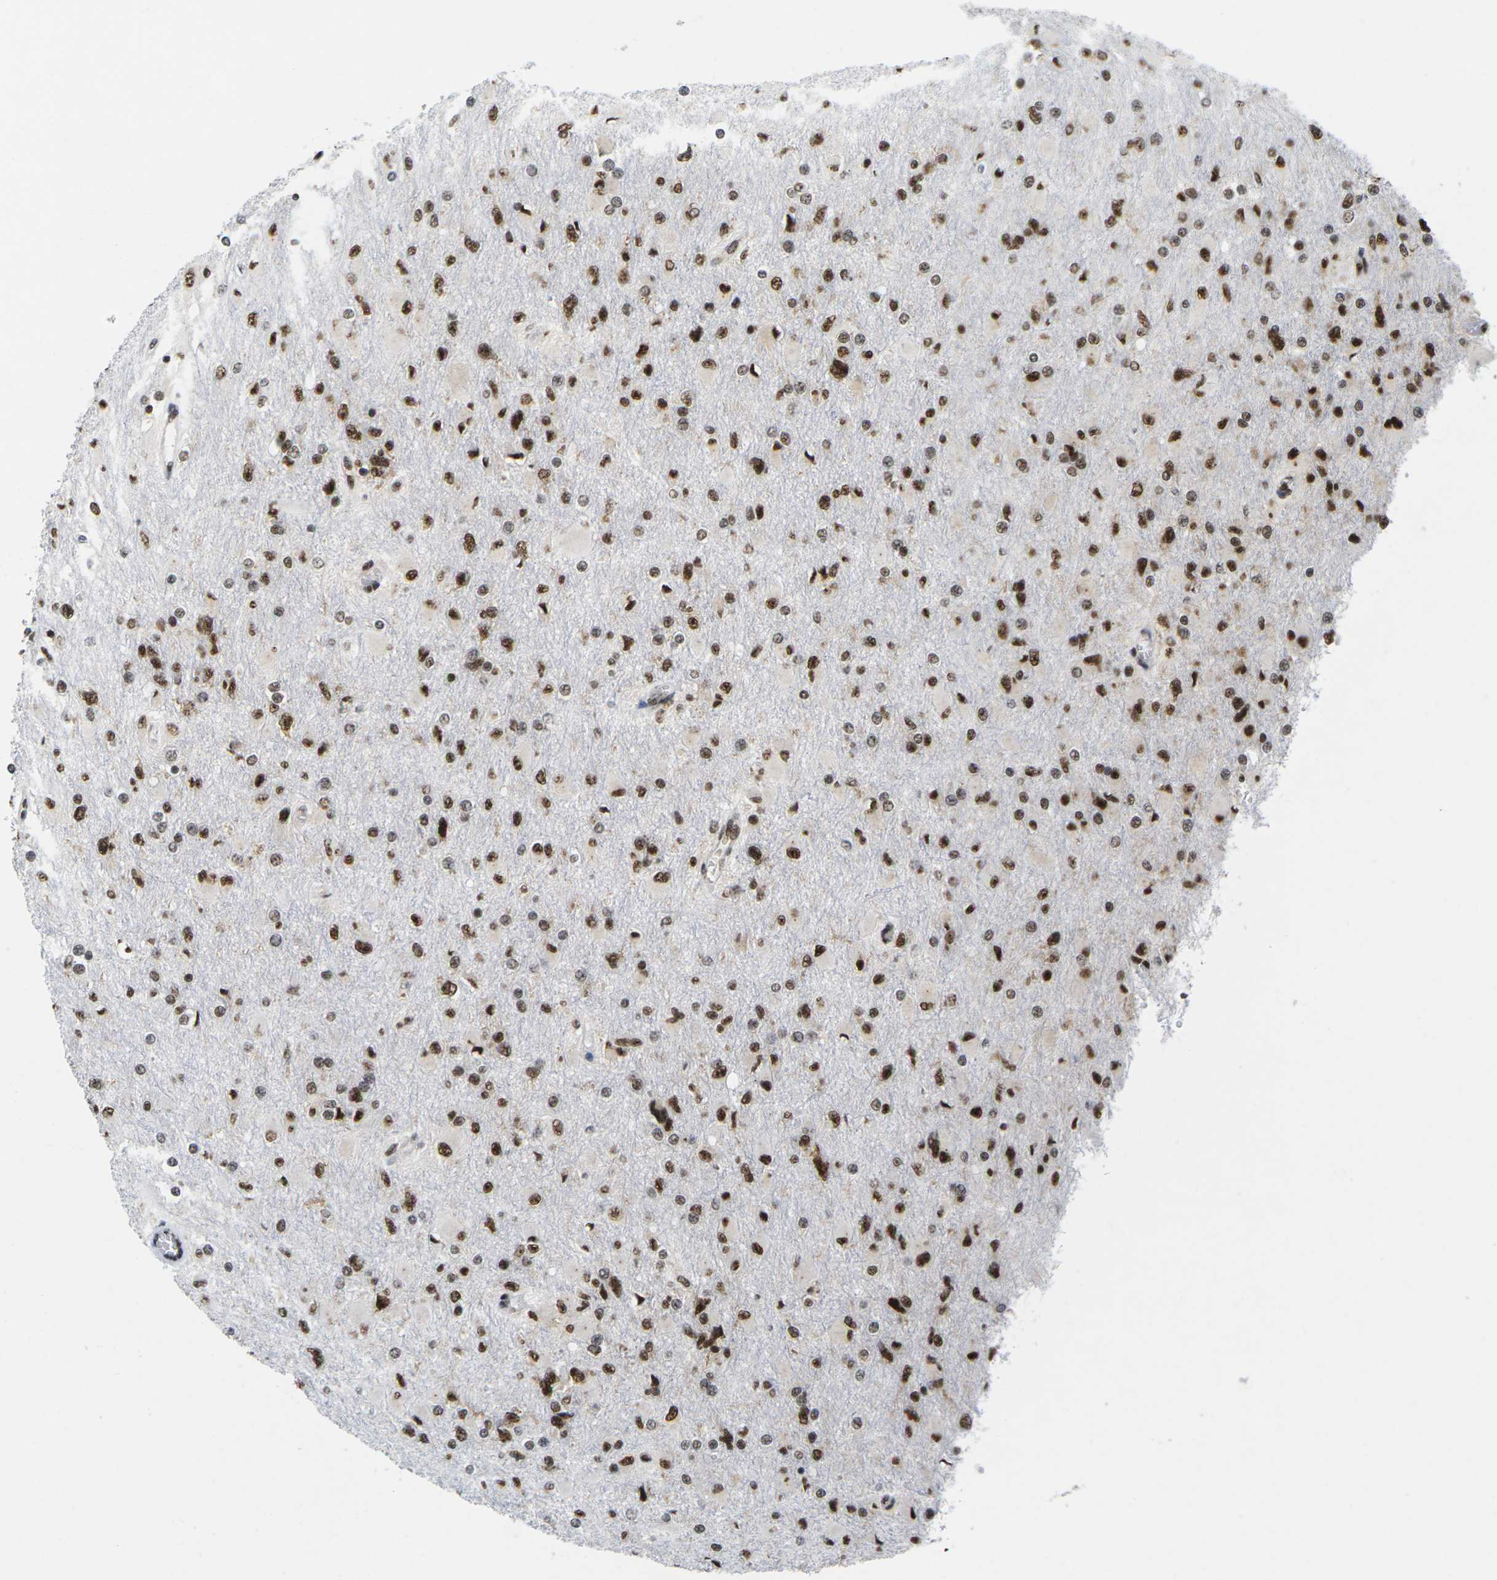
{"staining": {"intensity": "strong", "quantity": ">75%", "location": "nuclear"}, "tissue": "glioma", "cell_type": "Tumor cells", "image_type": "cancer", "snomed": [{"axis": "morphology", "description": "Glioma, malignant, High grade"}, {"axis": "topography", "description": "Cerebral cortex"}], "caption": "Human high-grade glioma (malignant) stained with a protein marker exhibits strong staining in tumor cells.", "gene": "MAGOH", "patient": {"sex": "female", "age": 55}}